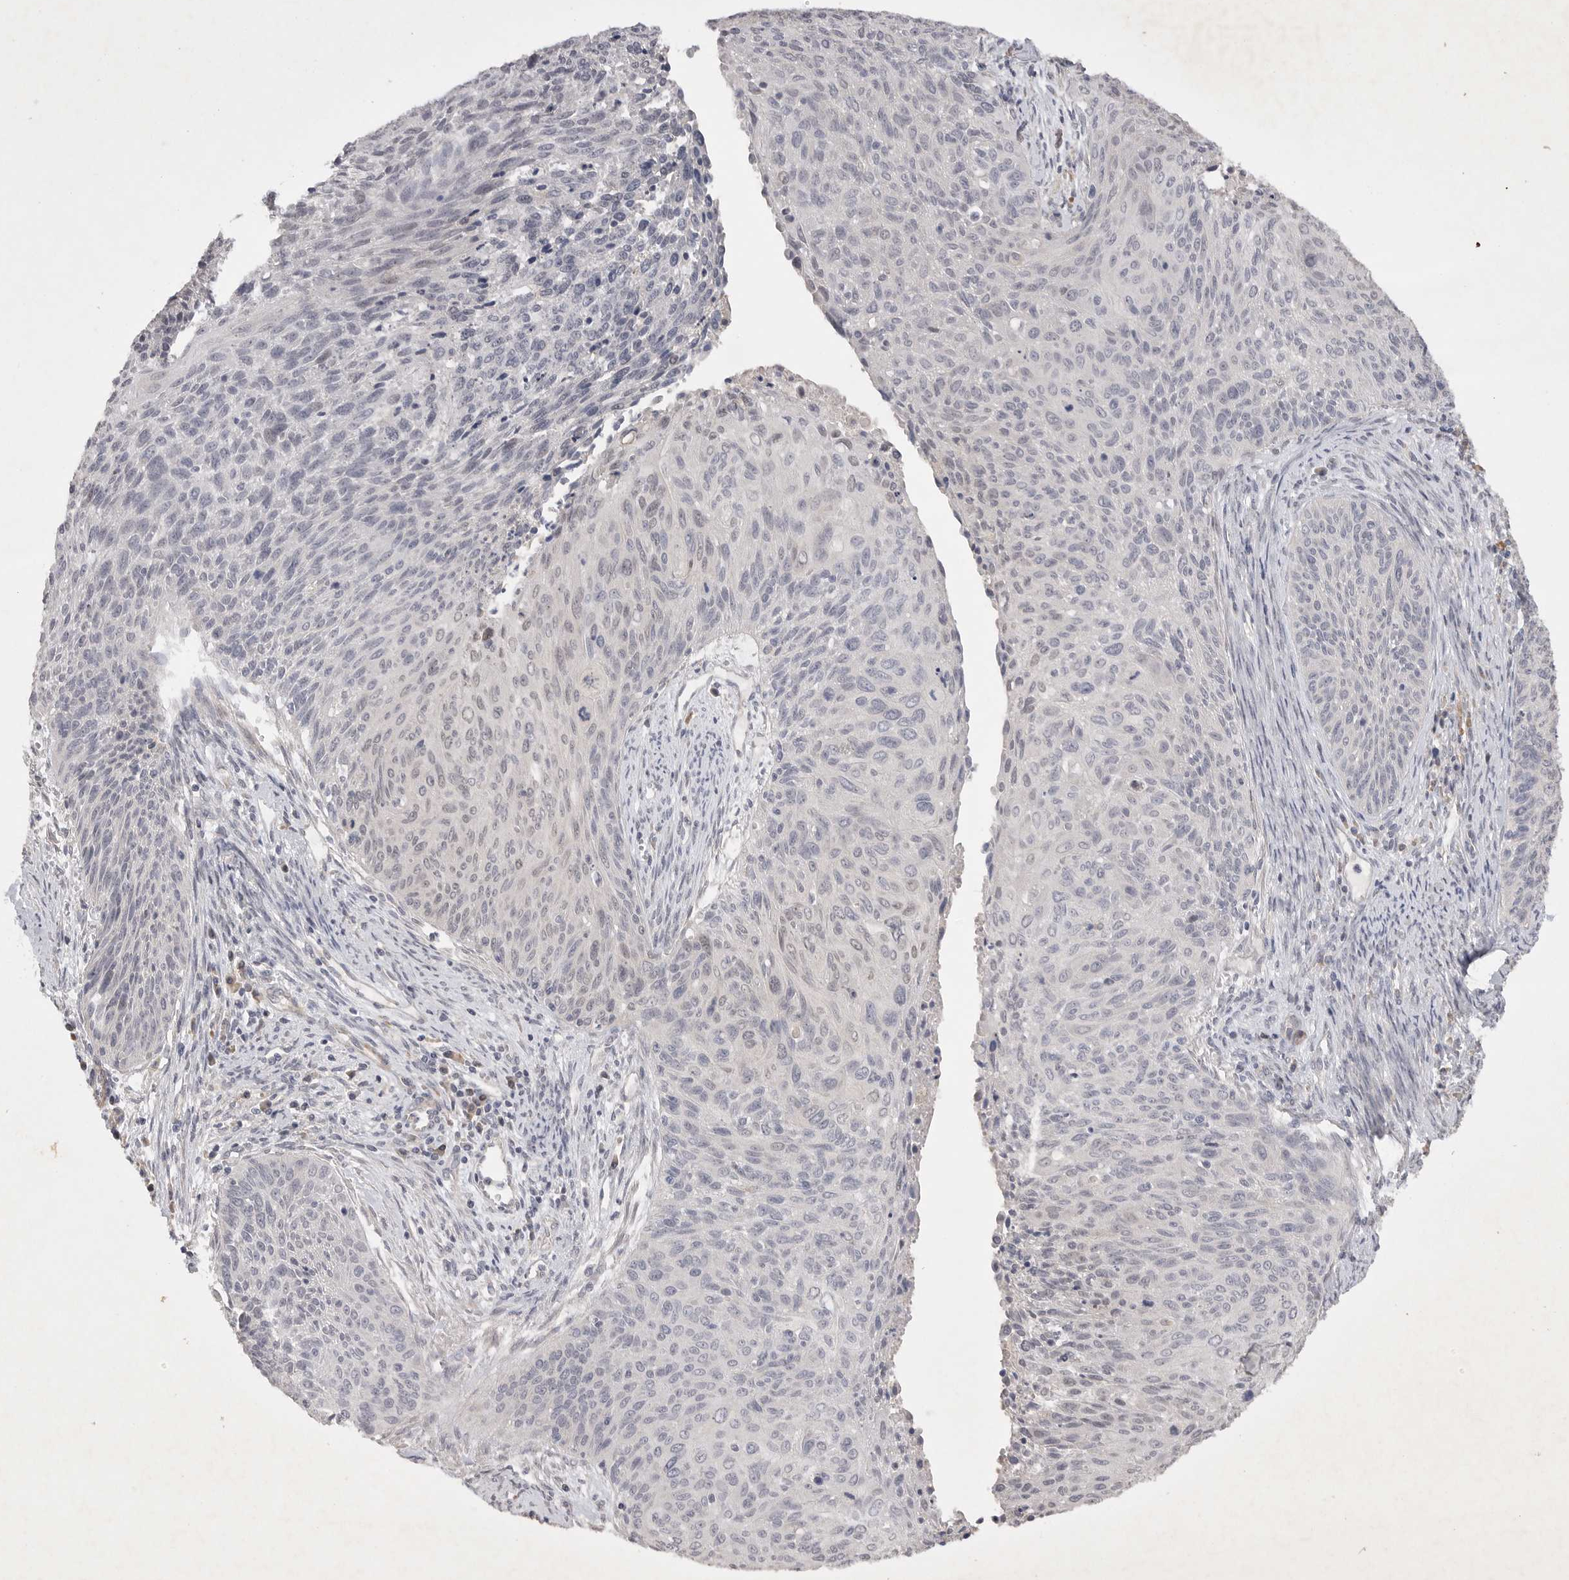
{"staining": {"intensity": "negative", "quantity": "none", "location": "none"}, "tissue": "cervical cancer", "cell_type": "Tumor cells", "image_type": "cancer", "snomed": [{"axis": "morphology", "description": "Squamous cell carcinoma, NOS"}, {"axis": "topography", "description": "Cervix"}], "caption": "Micrograph shows no protein positivity in tumor cells of cervical cancer (squamous cell carcinoma) tissue.", "gene": "EDEM3", "patient": {"sex": "female", "age": 55}}